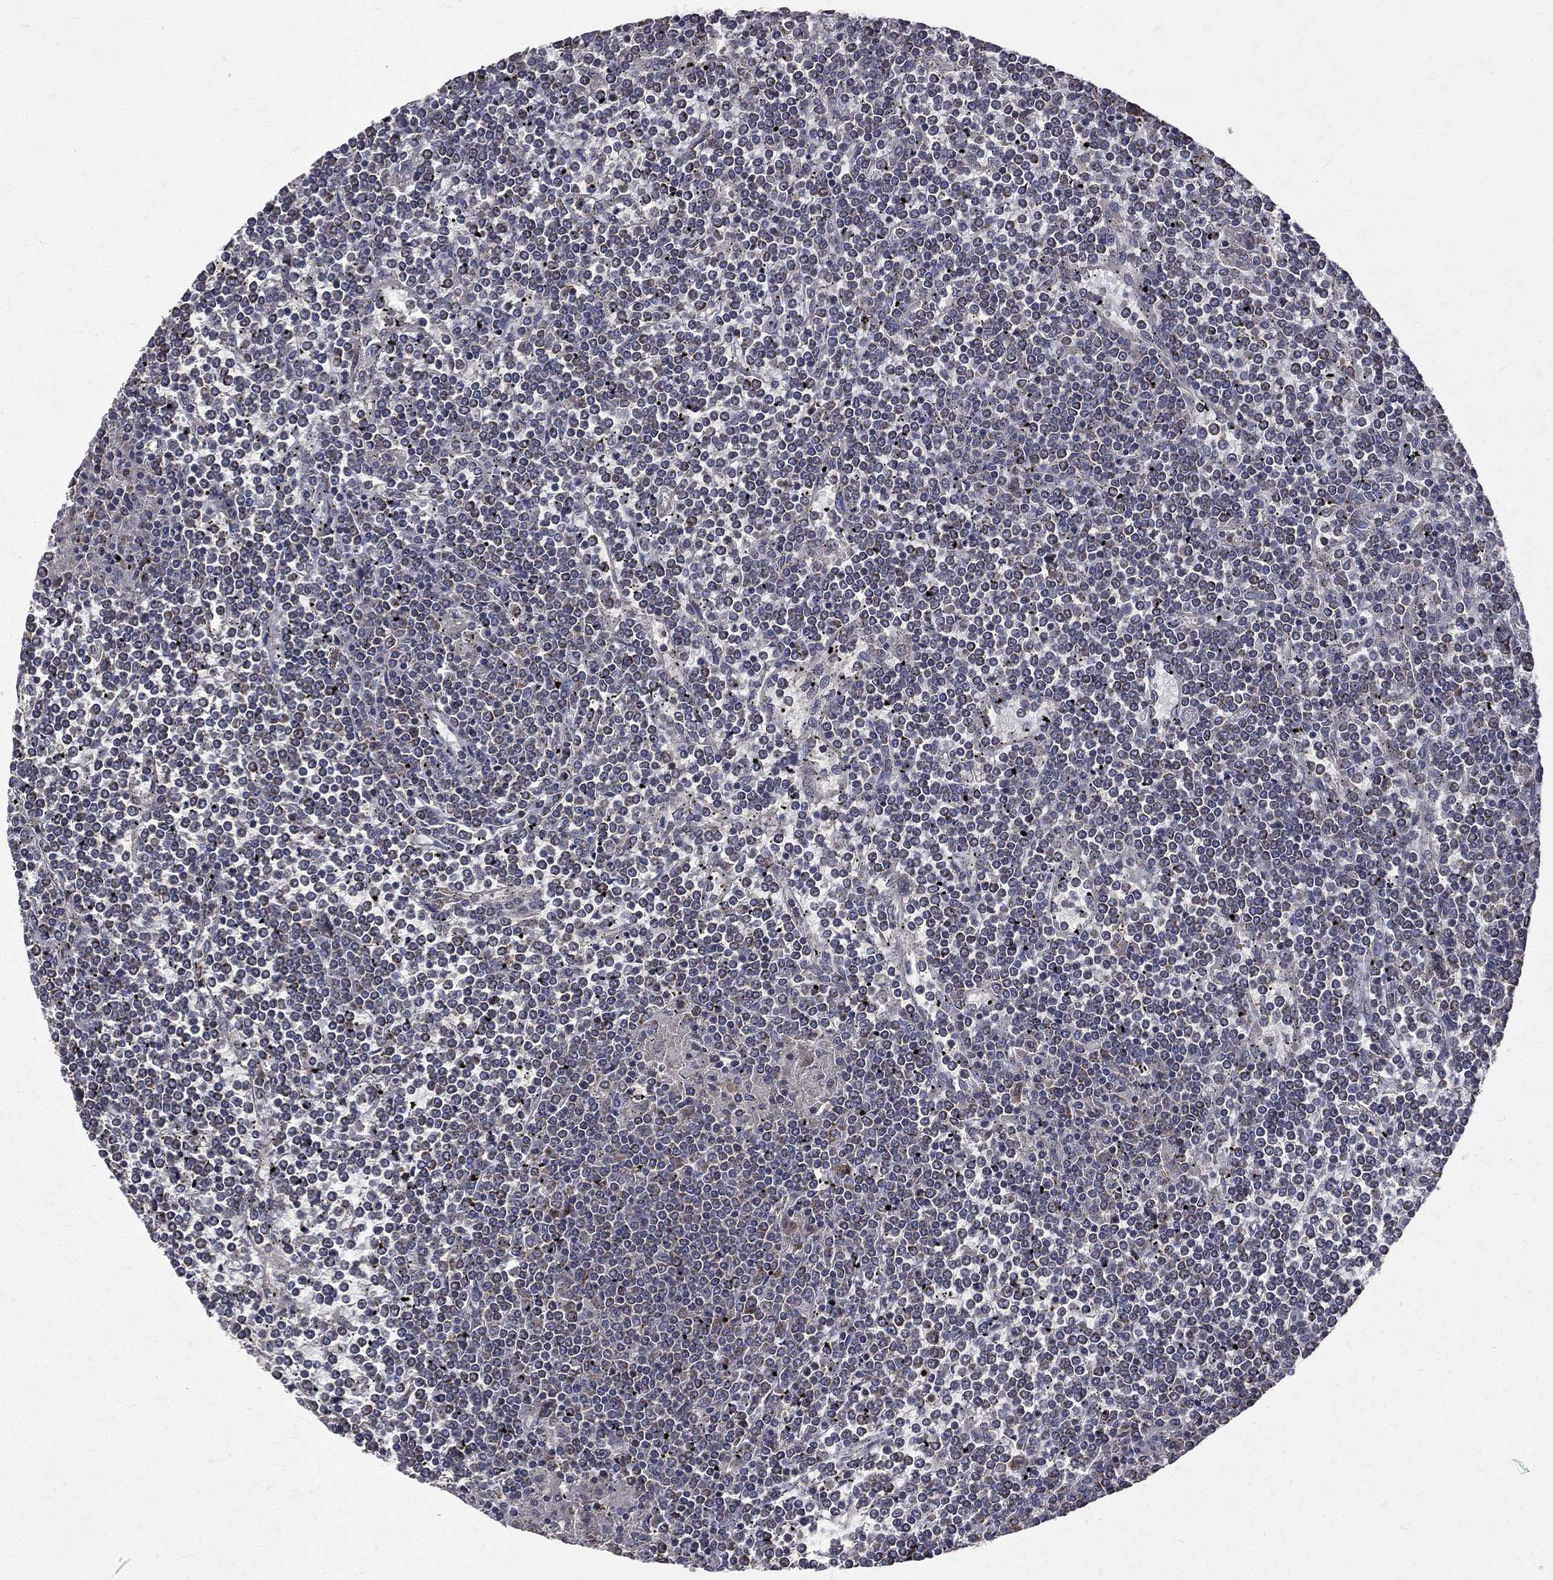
{"staining": {"intensity": "negative", "quantity": "none", "location": "none"}, "tissue": "lymphoma", "cell_type": "Tumor cells", "image_type": "cancer", "snomed": [{"axis": "morphology", "description": "Malignant lymphoma, non-Hodgkin's type, Low grade"}, {"axis": "topography", "description": "Spleen"}], "caption": "The micrograph exhibits no significant expression in tumor cells of lymphoma.", "gene": "RPGR", "patient": {"sex": "female", "age": 19}}